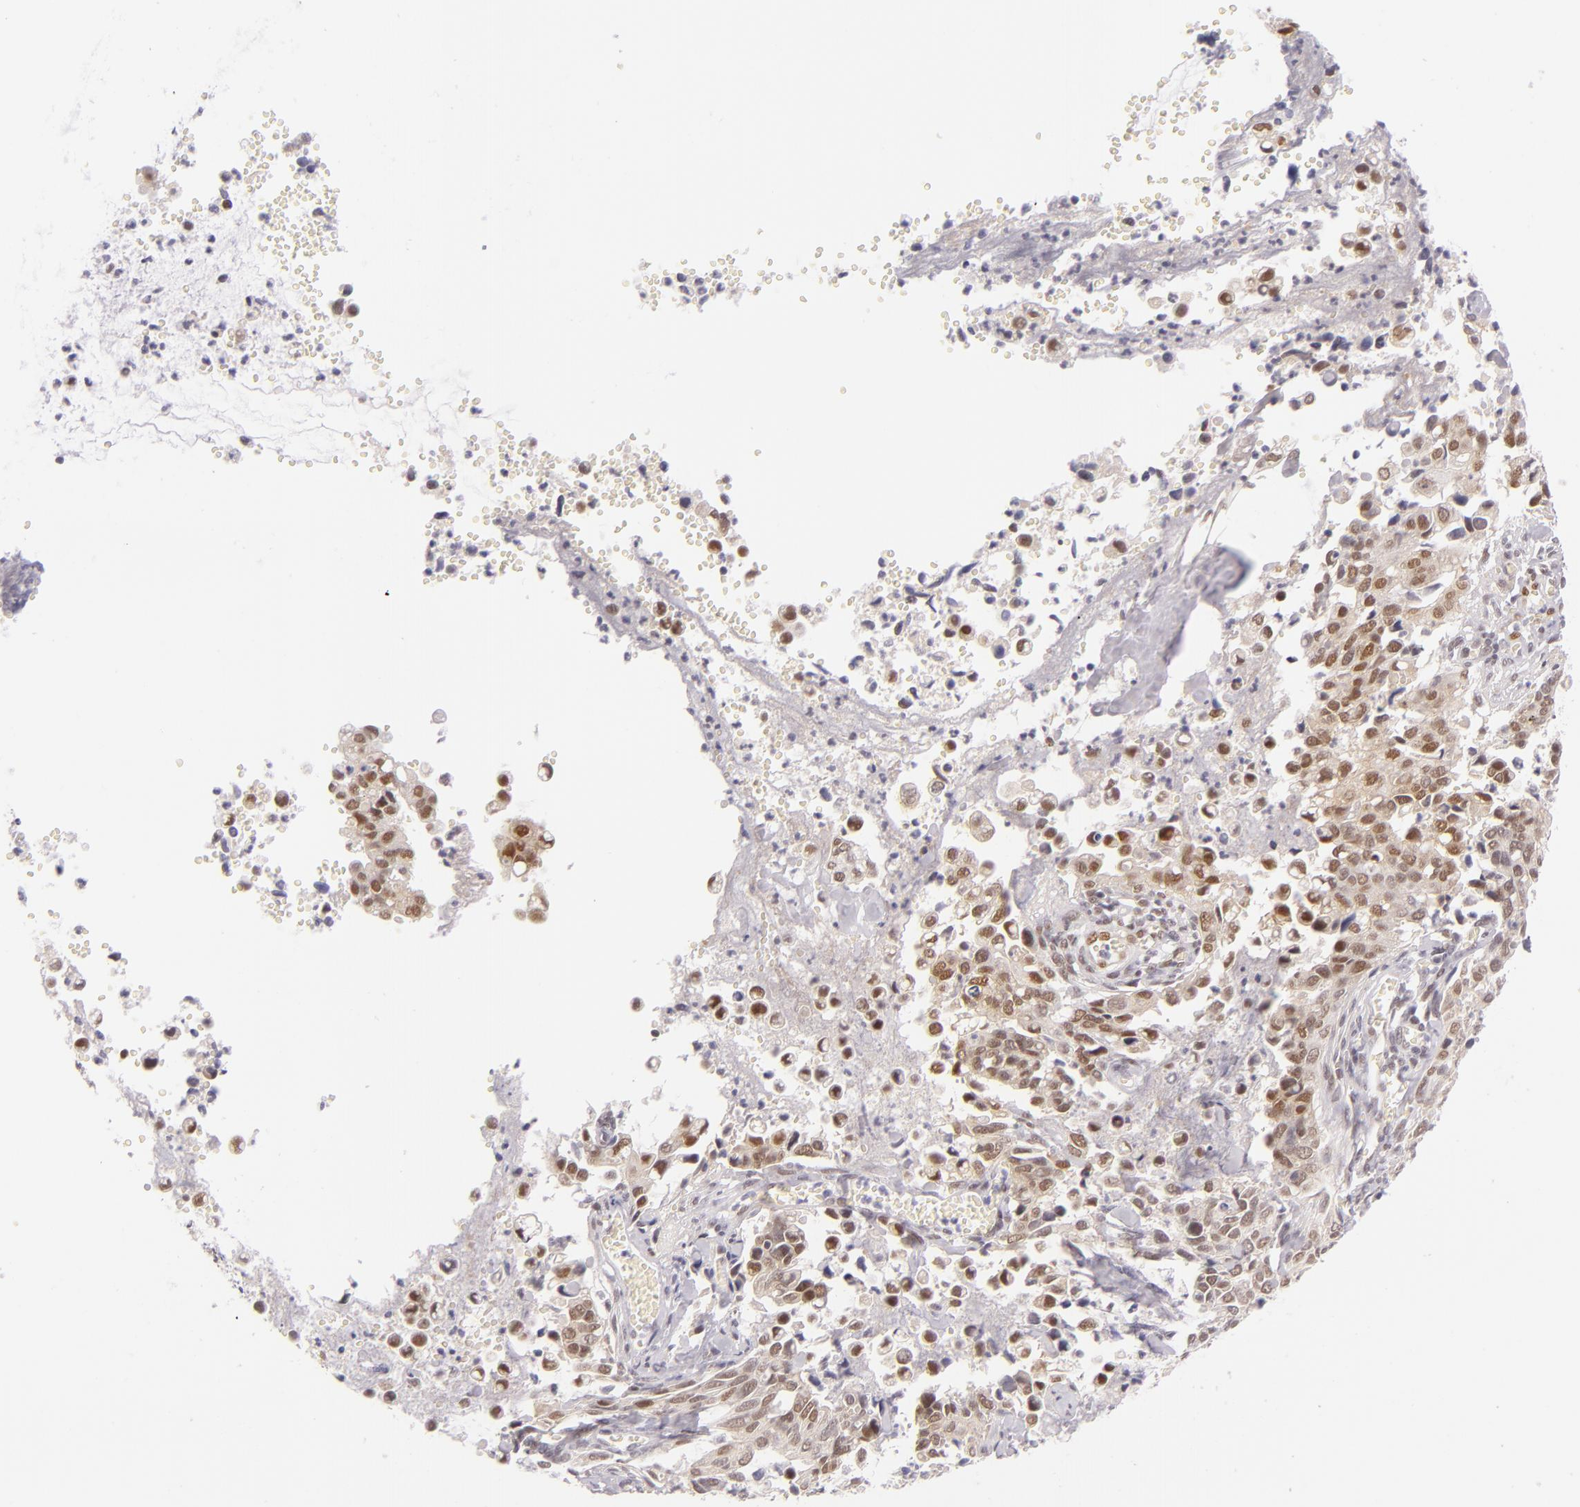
{"staining": {"intensity": "moderate", "quantity": ">75%", "location": "cytoplasmic/membranous,nuclear"}, "tissue": "cervical cancer", "cell_type": "Tumor cells", "image_type": "cancer", "snomed": [{"axis": "morphology", "description": "Normal tissue, NOS"}, {"axis": "morphology", "description": "Squamous cell carcinoma, NOS"}, {"axis": "topography", "description": "Cervix"}], "caption": "Brown immunohistochemical staining in squamous cell carcinoma (cervical) reveals moderate cytoplasmic/membranous and nuclear expression in about >75% of tumor cells.", "gene": "BCL3", "patient": {"sex": "female", "age": 45}}